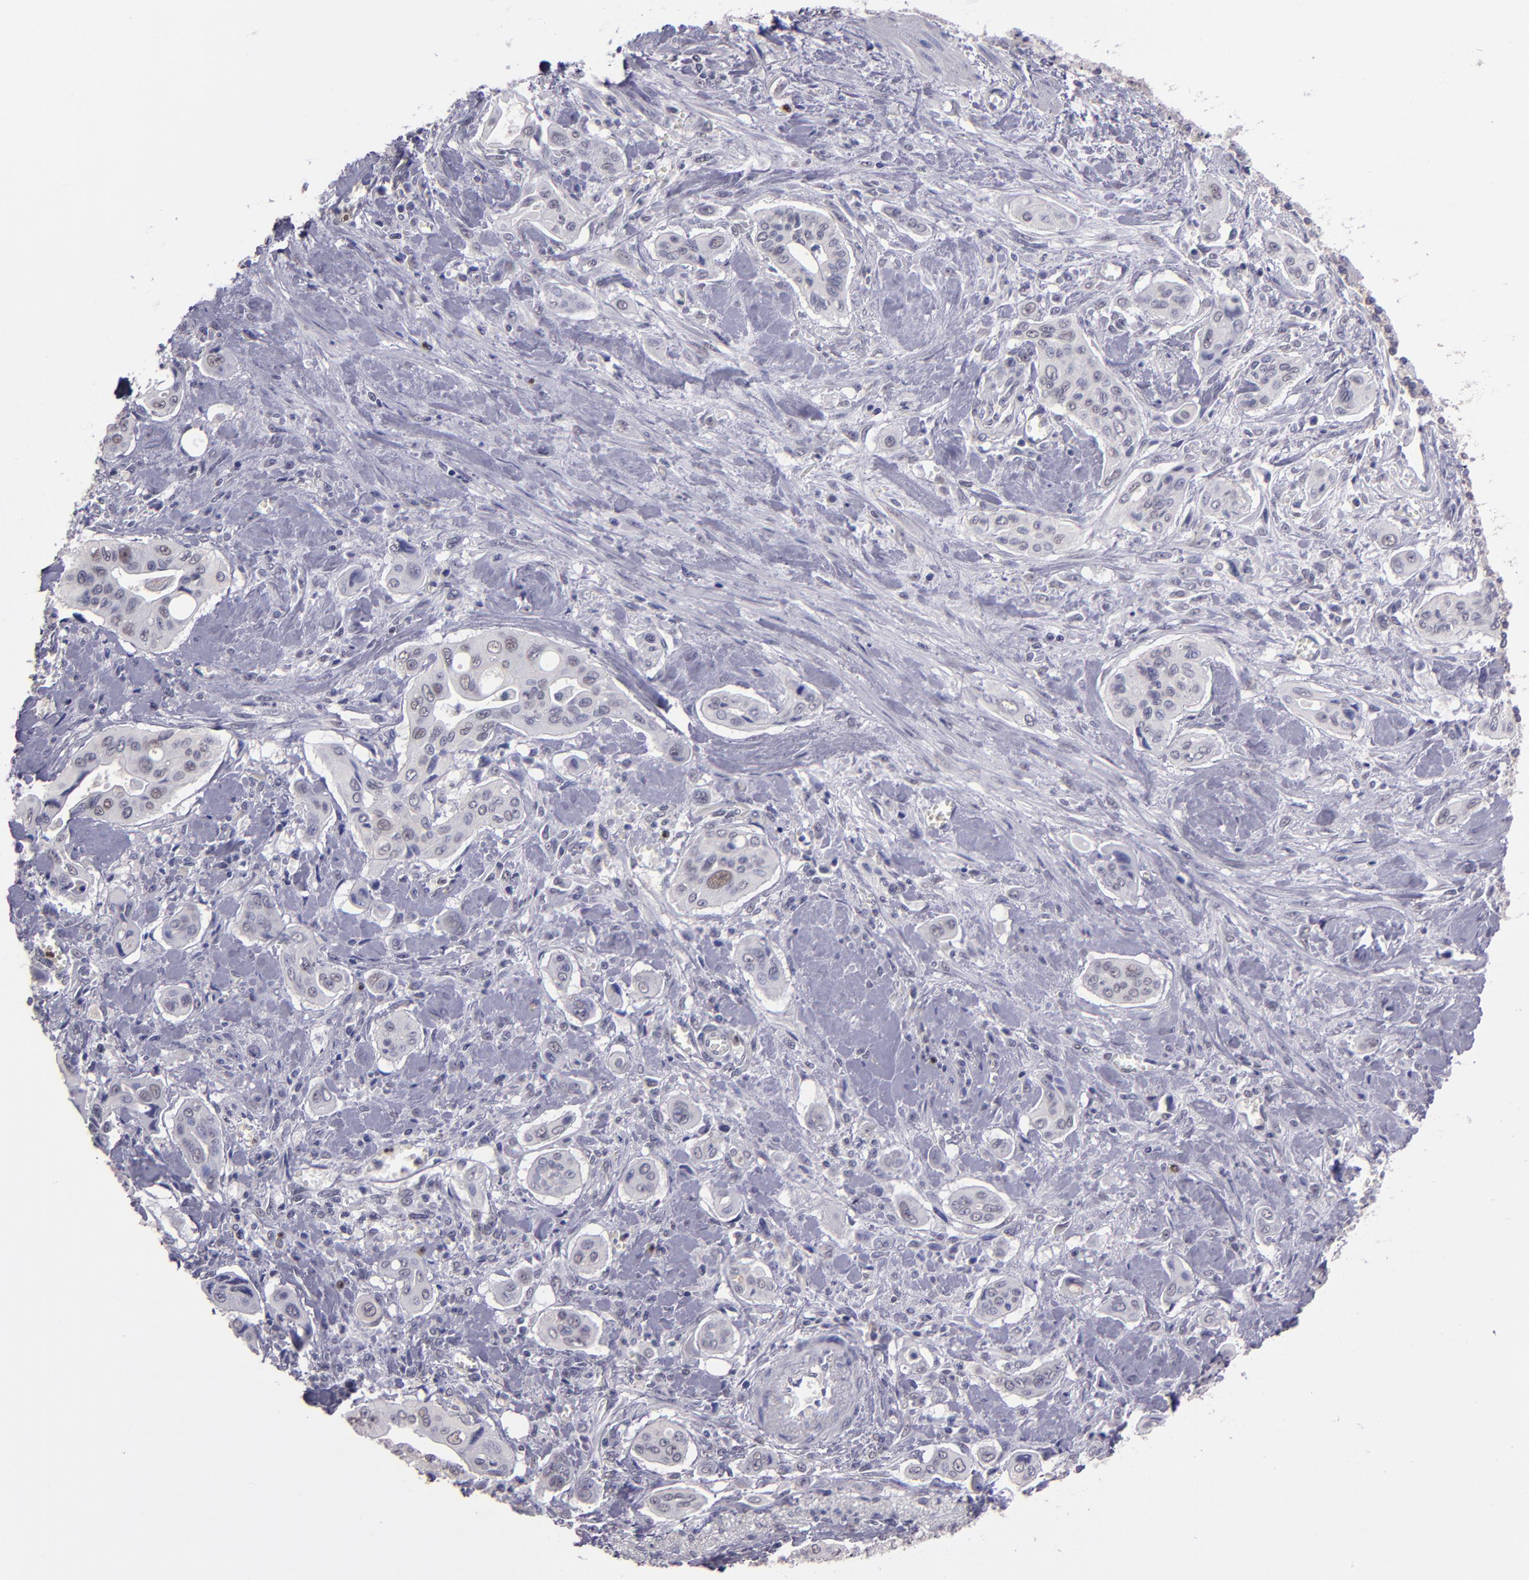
{"staining": {"intensity": "negative", "quantity": "none", "location": "none"}, "tissue": "pancreatic cancer", "cell_type": "Tumor cells", "image_type": "cancer", "snomed": [{"axis": "morphology", "description": "Adenocarcinoma, NOS"}, {"axis": "topography", "description": "Pancreas"}], "caption": "Tumor cells show no significant staining in pancreatic cancer (adenocarcinoma).", "gene": "CEBPE", "patient": {"sex": "male", "age": 77}}